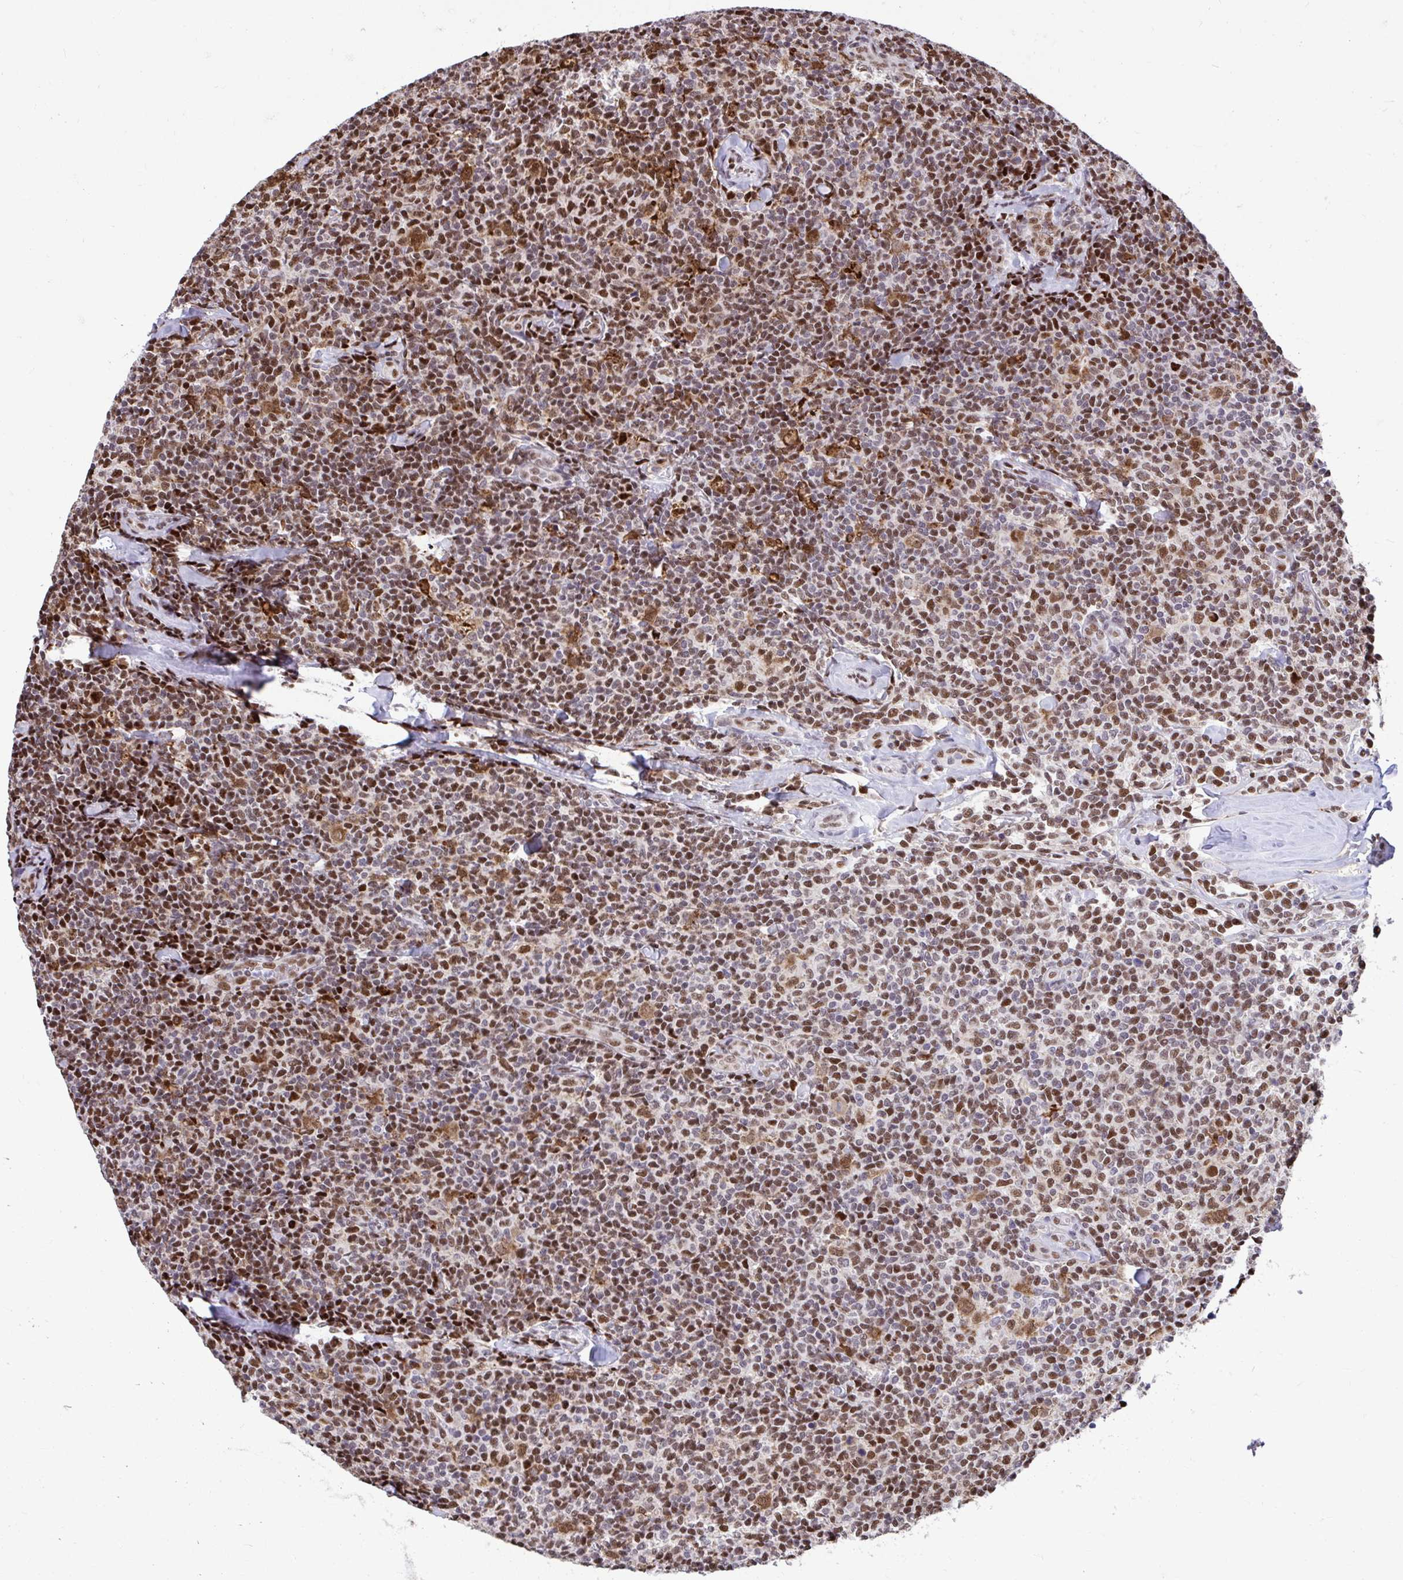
{"staining": {"intensity": "moderate", "quantity": ">75%", "location": "nuclear"}, "tissue": "lymphoma", "cell_type": "Tumor cells", "image_type": "cancer", "snomed": [{"axis": "morphology", "description": "Malignant lymphoma, non-Hodgkin's type, Low grade"}, {"axis": "topography", "description": "Lymph node"}], "caption": "Protein staining displays moderate nuclear positivity in approximately >75% of tumor cells in low-grade malignant lymphoma, non-Hodgkin's type.", "gene": "SLC35C2", "patient": {"sex": "female", "age": 56}}